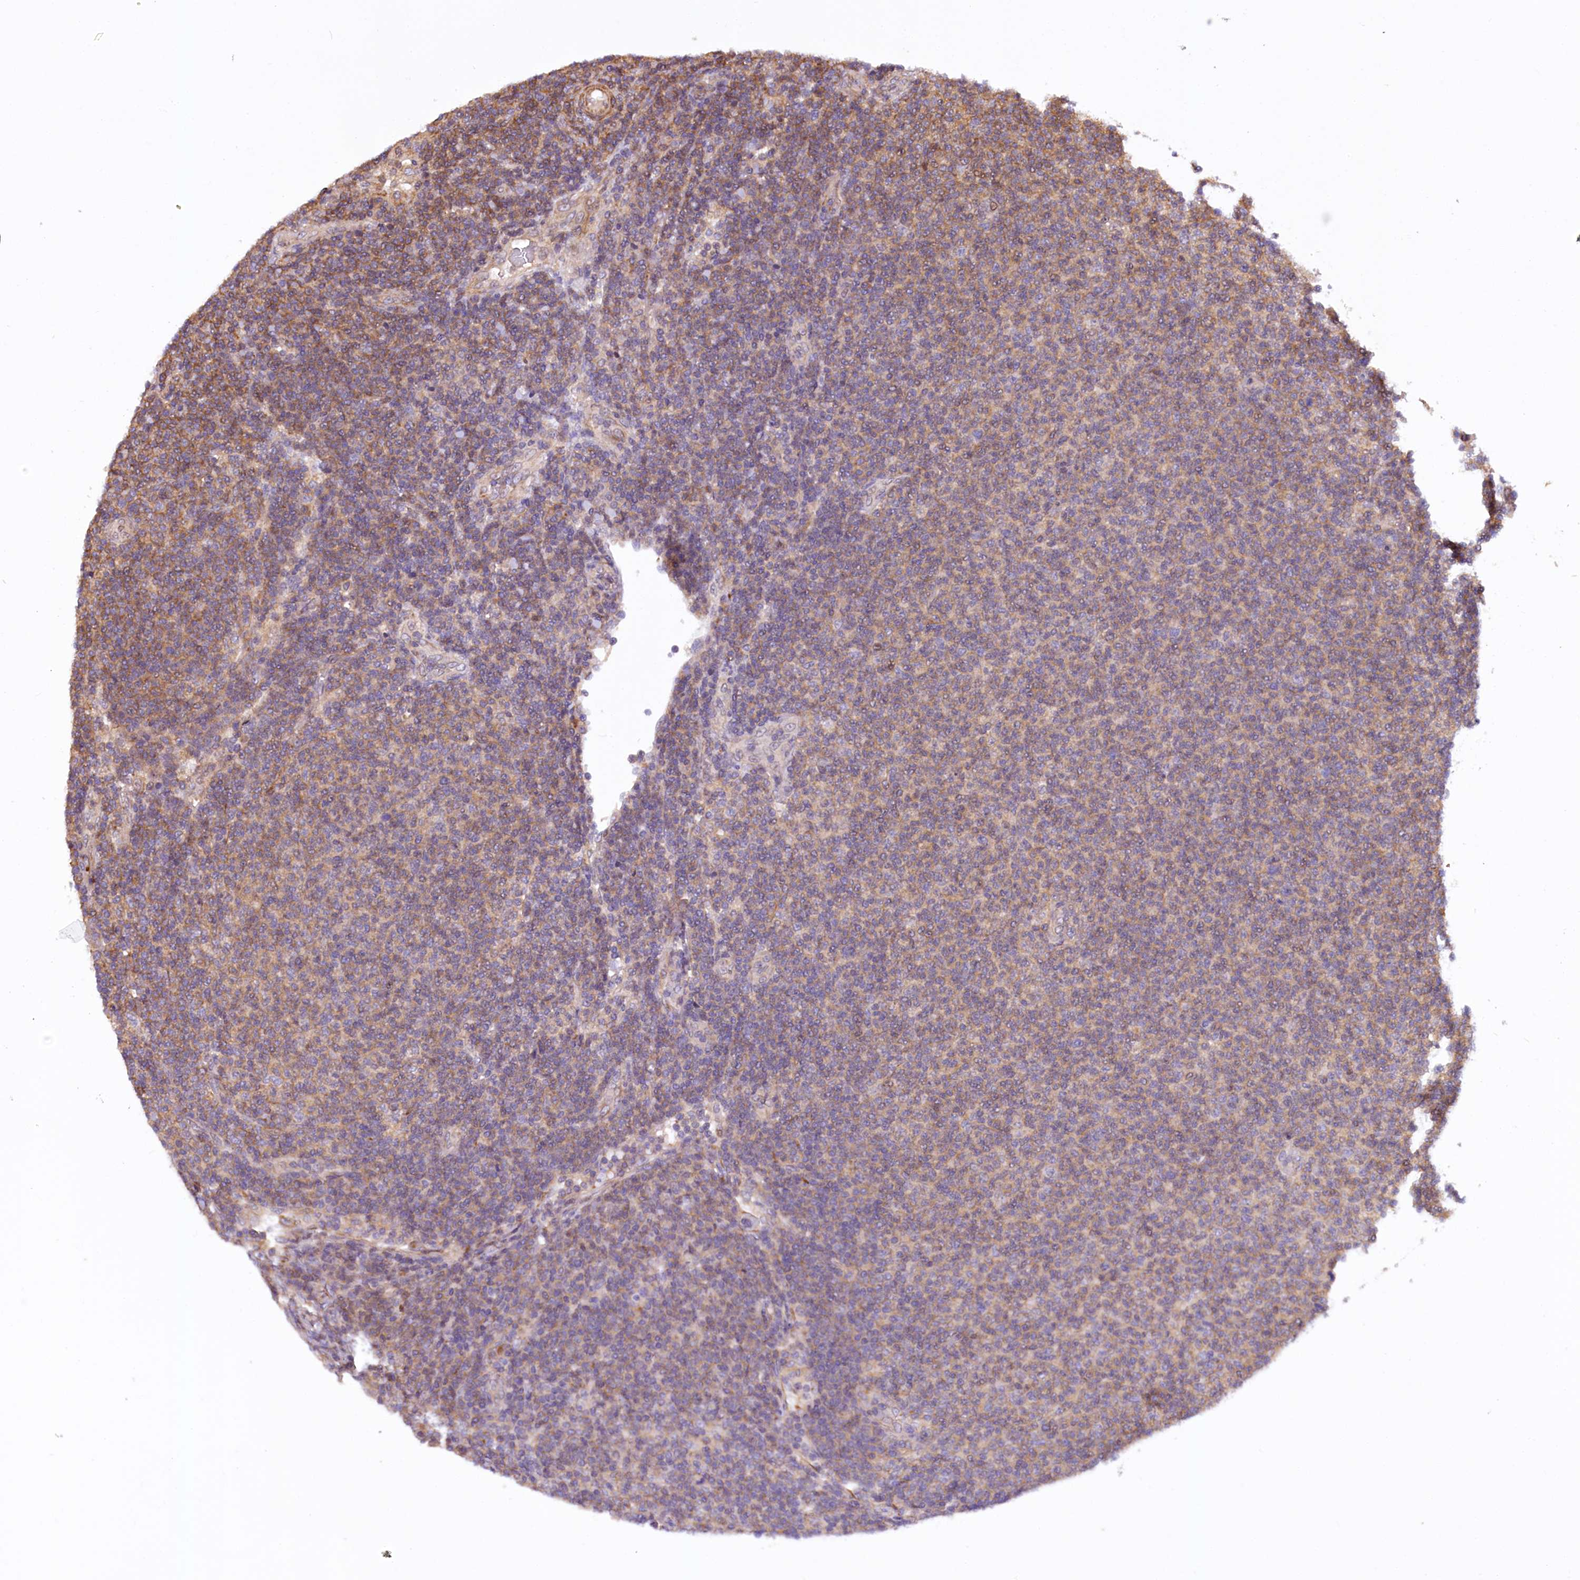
{"staining": {"intensity": "weak", "quantity": "25%-75%", "location": "cytoplasmic/membranous"}, "tissue": "lymphoma", "cell_type": "Tumor cells", "image_type": "cancer", "snomed": [{"axis": "morphology", "description": "Malignant lymphoma, non-Hodgkin's type, Low grade"}, {"axis": "topography", "description": "Lymph node"}], "caption": "Immunohistochemistry (DAB (3,3'-diaminobenzidine)) staining of human low-grade malignant lymphoma, non-Hodgkin's type shows weak cytoplasmic/membranous protein positivity in approximately 25%-75% of tumor cells.", "gene": "DPP3", "patient": {"sex": "male", "age": 66}}